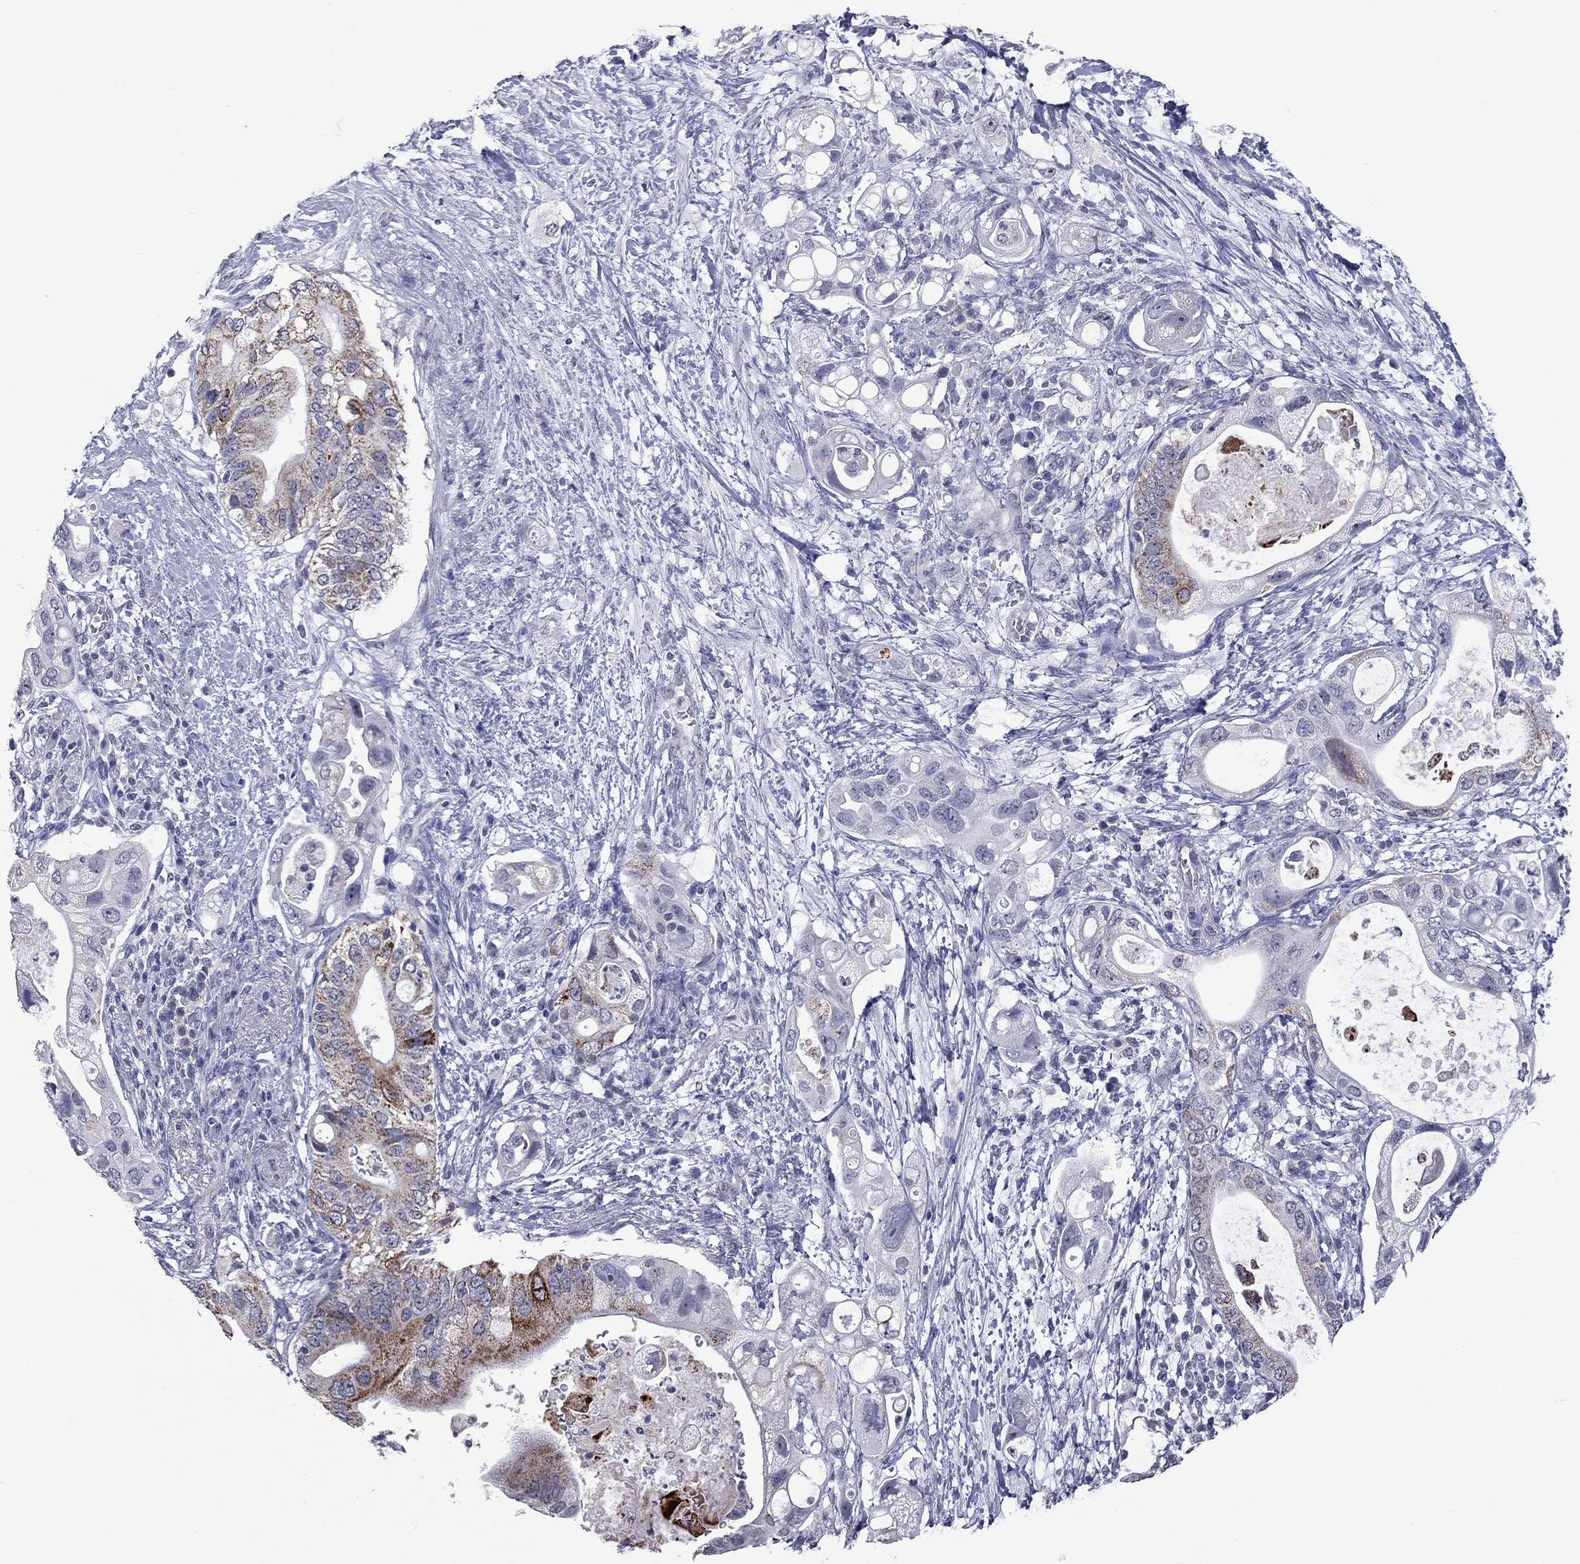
{"staining": {"intensity": "strong", "quantity": "<25%", "location": "cytoplasmic/membranous"}, "tissue": "pancreatic cancer", "cell_type": "Tumor cells", "image_type": "cancer", "snomed": [{"axis": "morphology", "description": "Adenocarcinoma, NOS"}, {"axis": "topography", "description": "Pancreas"}], "caption": "Brown immunohistochemical staining in human pancreatic adenocarcinoma shows strong cytoplasmic/membranous expression in about <25% of tumor cells. (DAB (3,3'-diaminobenzidine) IHC, brown staining for protein, blue staining for nuclei).", "gene": "SHOC2", "patient": {"sex": "female", "age": 72}}